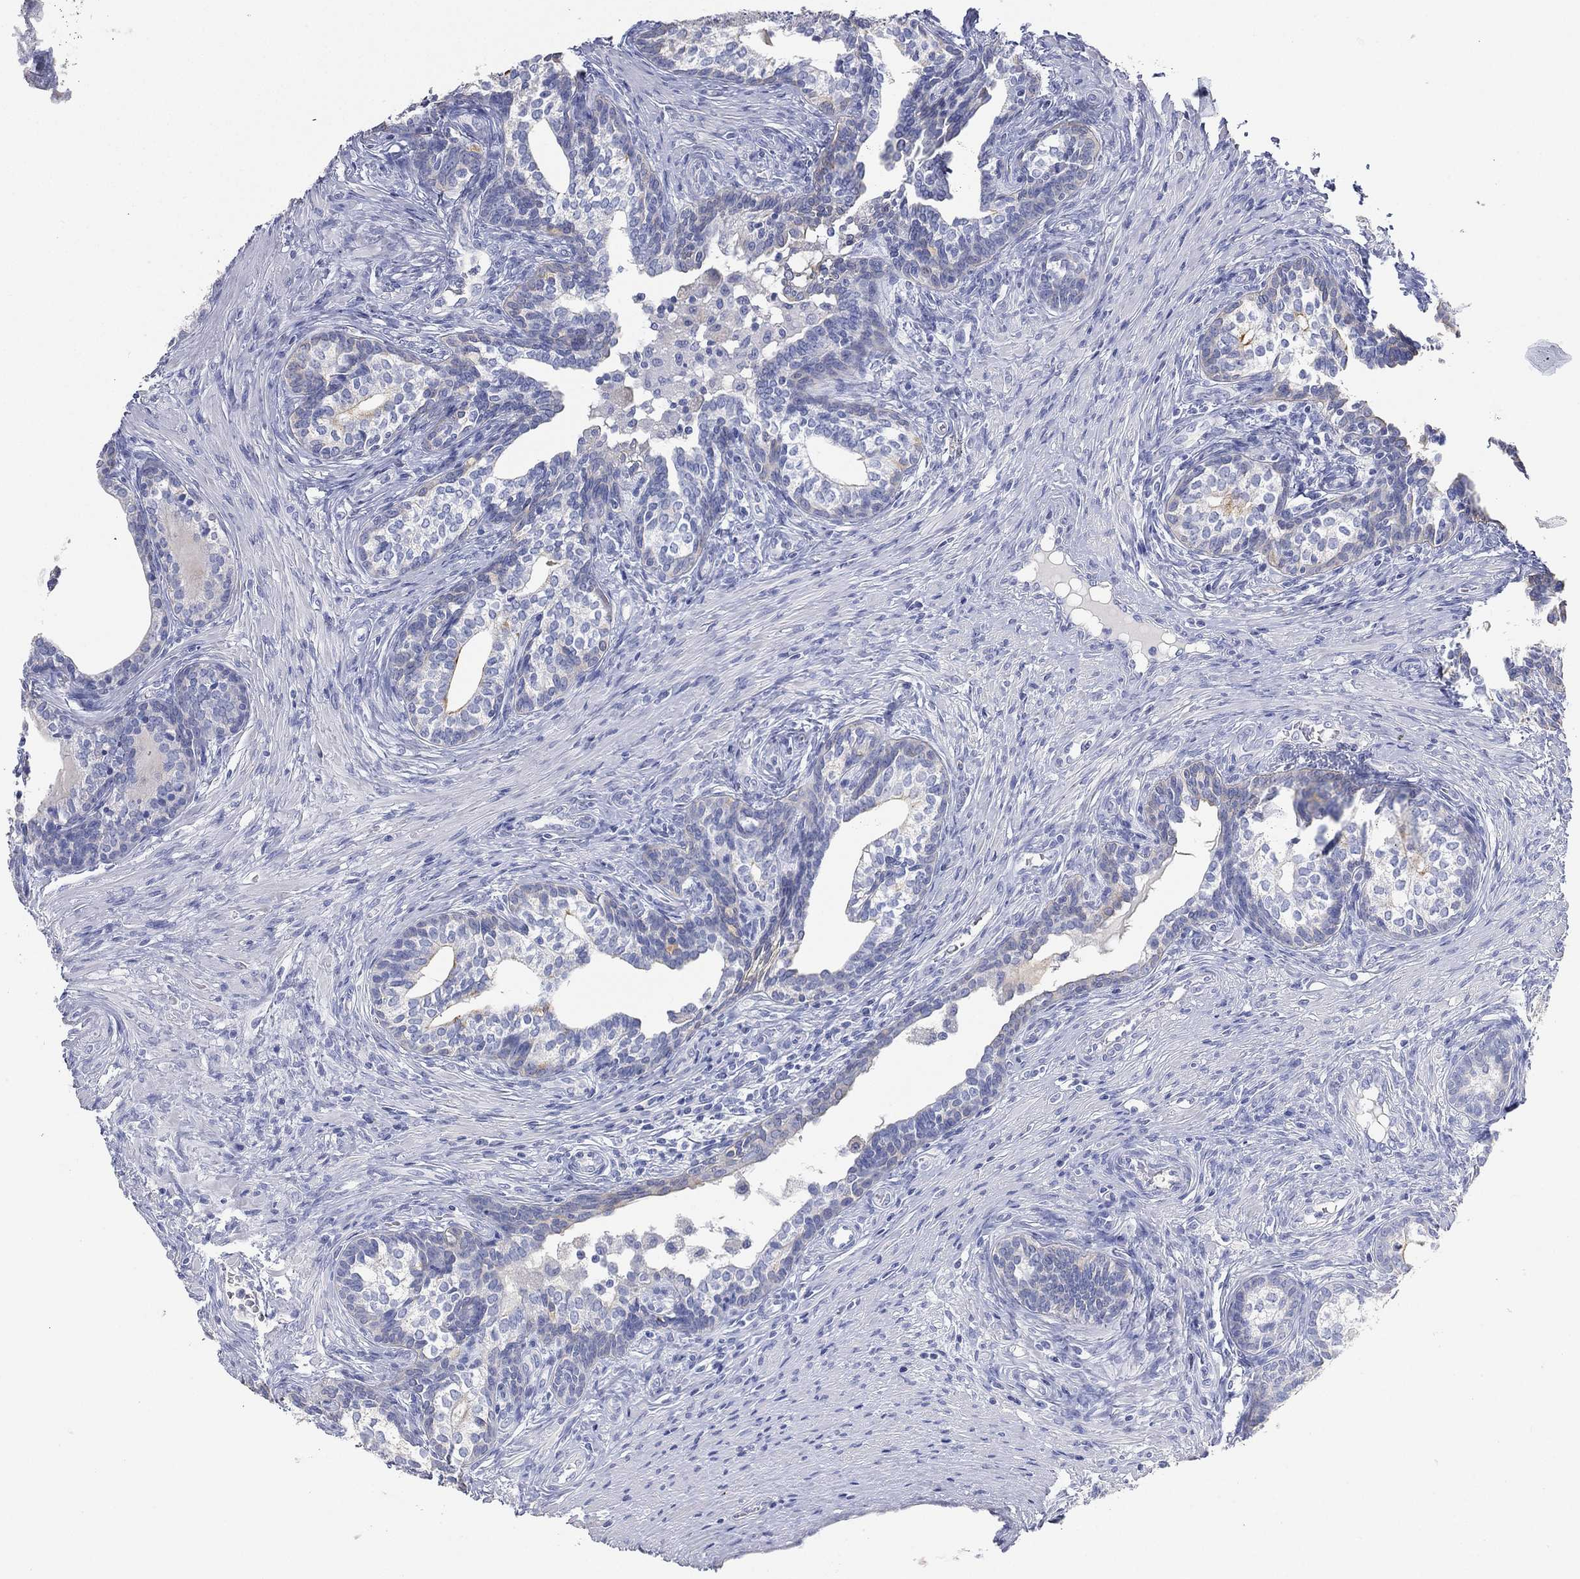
{"staining": {"intensity": "negative", "quantity": "none", "location": "none"}, "tissue": "prostate cancer", "cell_type": "Tumor cells", "image_type": "cancer", "snomed": [{"axis": "morphology", "description": "Adenocarcinoma, NOS"}, {"axis": "morphology", "description": "Adenocarcinoma, High grade"}, {"axis": "topography", "description": "Prostate"}], "caption": "Human prostate cancer (adenocarcinoma) stained for a protein using immunohistochemistry displays no positivity in tumor cells.", "gene": "FMO1", "patient": {"sex": "male", "age": 61}}